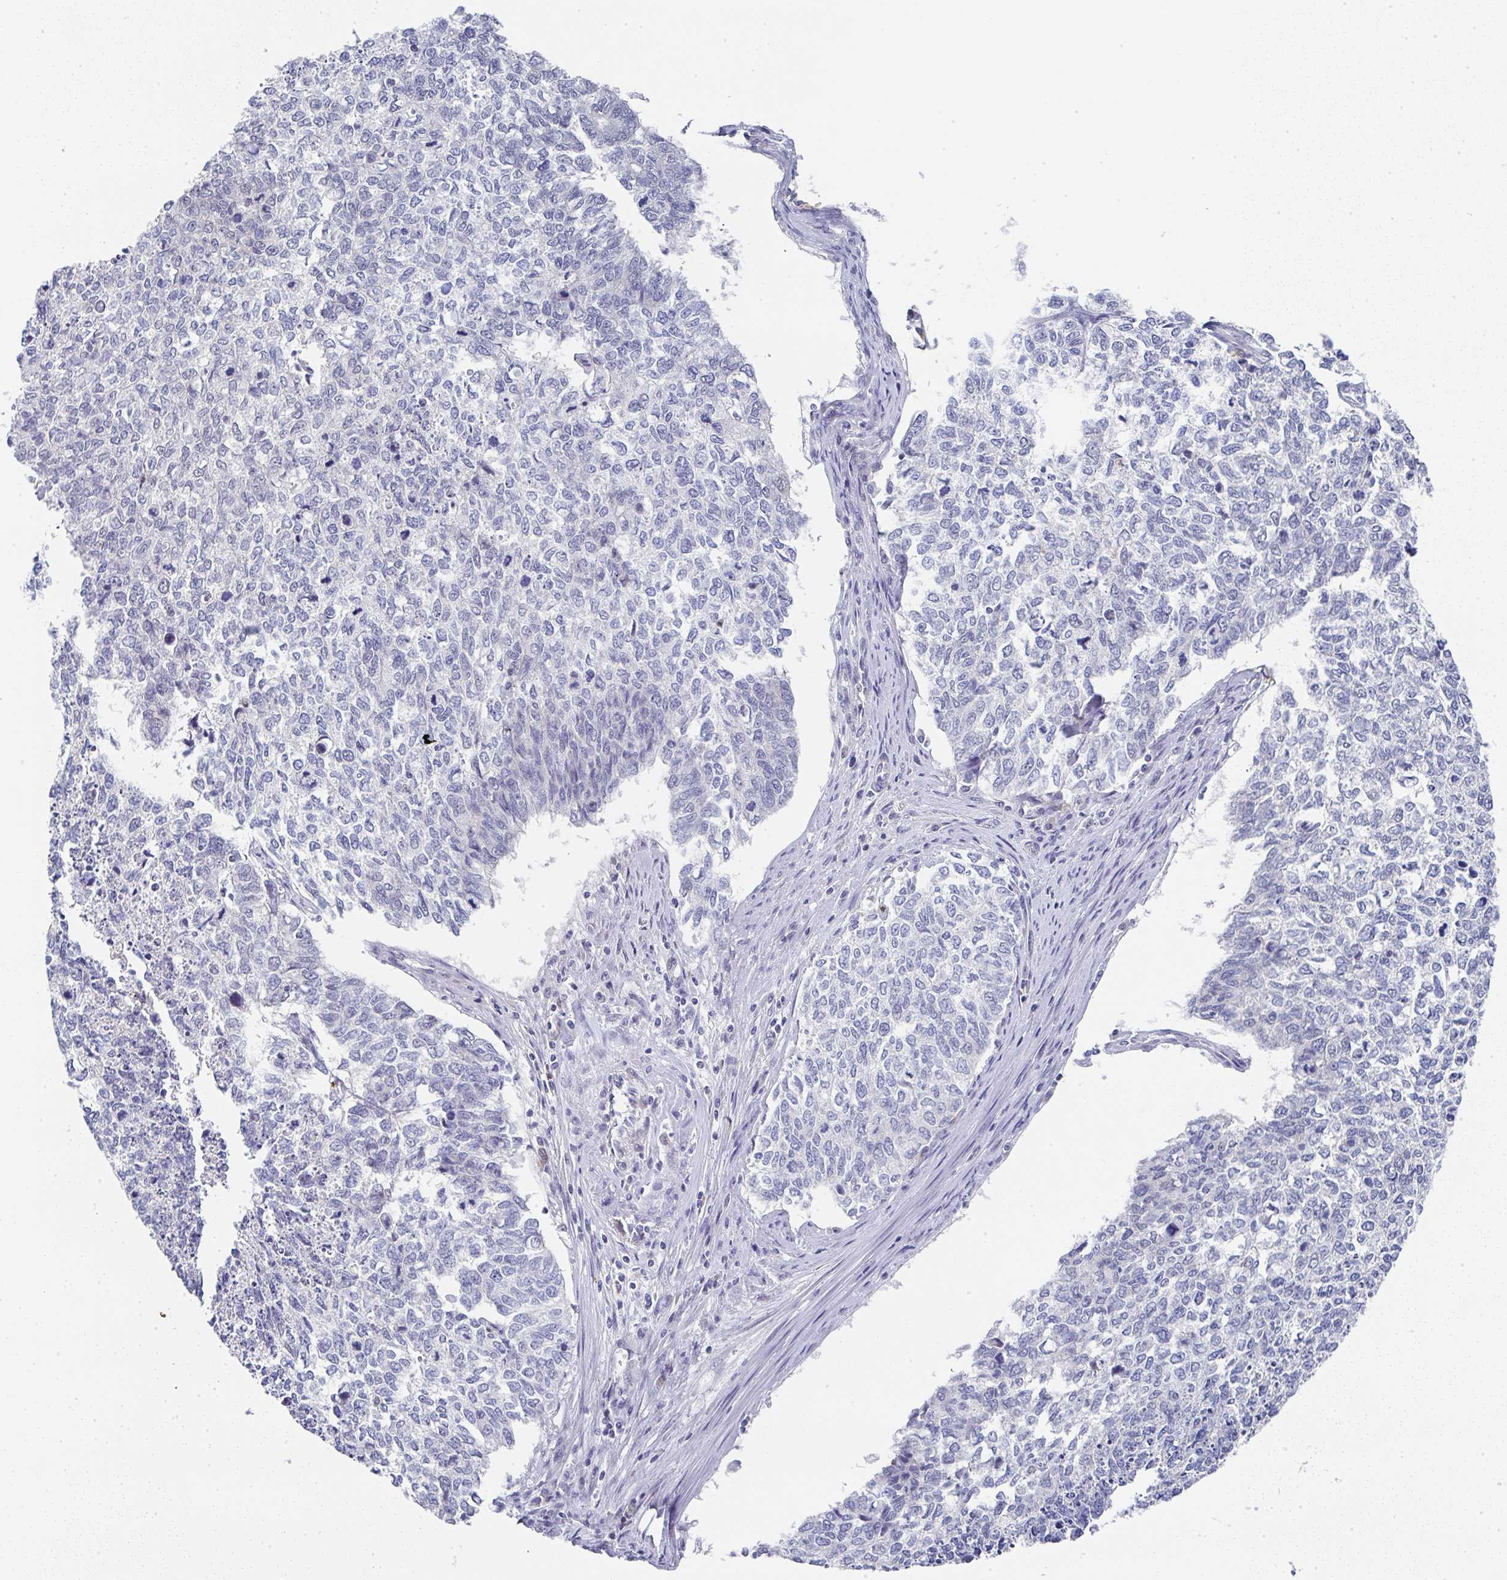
{"staining": {"intensity": "negative", "quantity": "none", "location": "none"}, "tissue": "cervical cancer", "cell_type": "Tumor cells", "image_type": "cancer", "snomed": [{"axis": "morphology", "description": "Adenocarcinoma, NOS"}, {"axis": "topography", "description": "Cervix"}], "caption": "This micrograph is of cervical cancer stained with immunohistochemistry to label a protein in brown with the nuclei are counter-stained blue. There is no positivity in tumor cells. (Brightfield microscopy of DAB (3,3'-diaminobenzidine) IHC at high magnification).", "gene": "NCF1", "patient": {"sex": "female", "age": 63}}